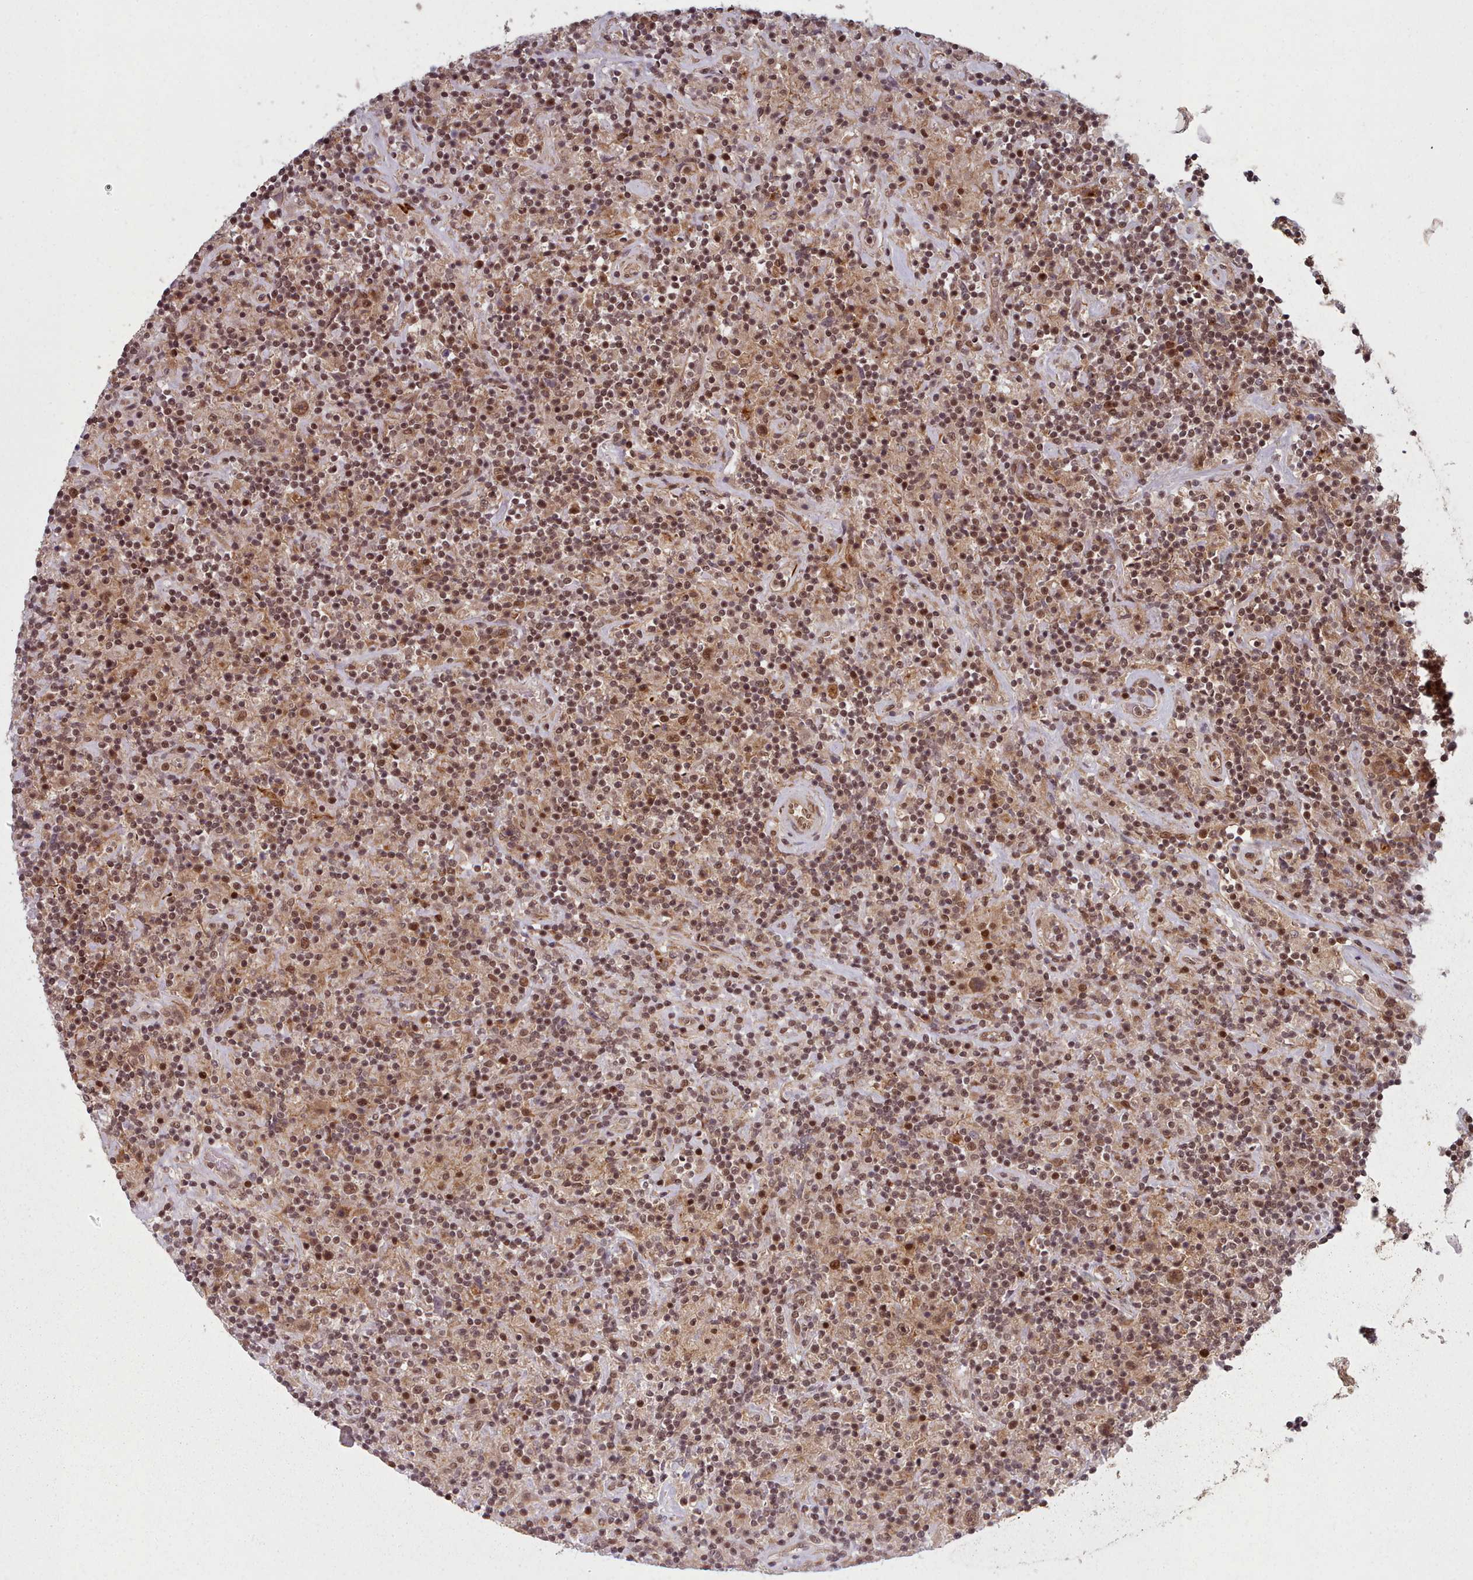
{"staining": {"intensity": "moderate", "quantity": ">75%", "location": "cytoplasmic/membranous,nuclear"}, "tissue": "lymphoma", "cell_type": "Tumor cells", "image_type": "cancer", "snomed": [{"axis": "morphology", "description": "Hodgkin's disease, NOS"}, {"axis": "topography", "description": "Lymph node"}], "caption": "Human Hodgkin's disease stained with a brown dye demonstrates moderate cytoplasmic/membranous and nuclear positive expression in about >75% of tumor cells.", "gene": "DHX8", "patient": {"sex": "male", "age": 70}}